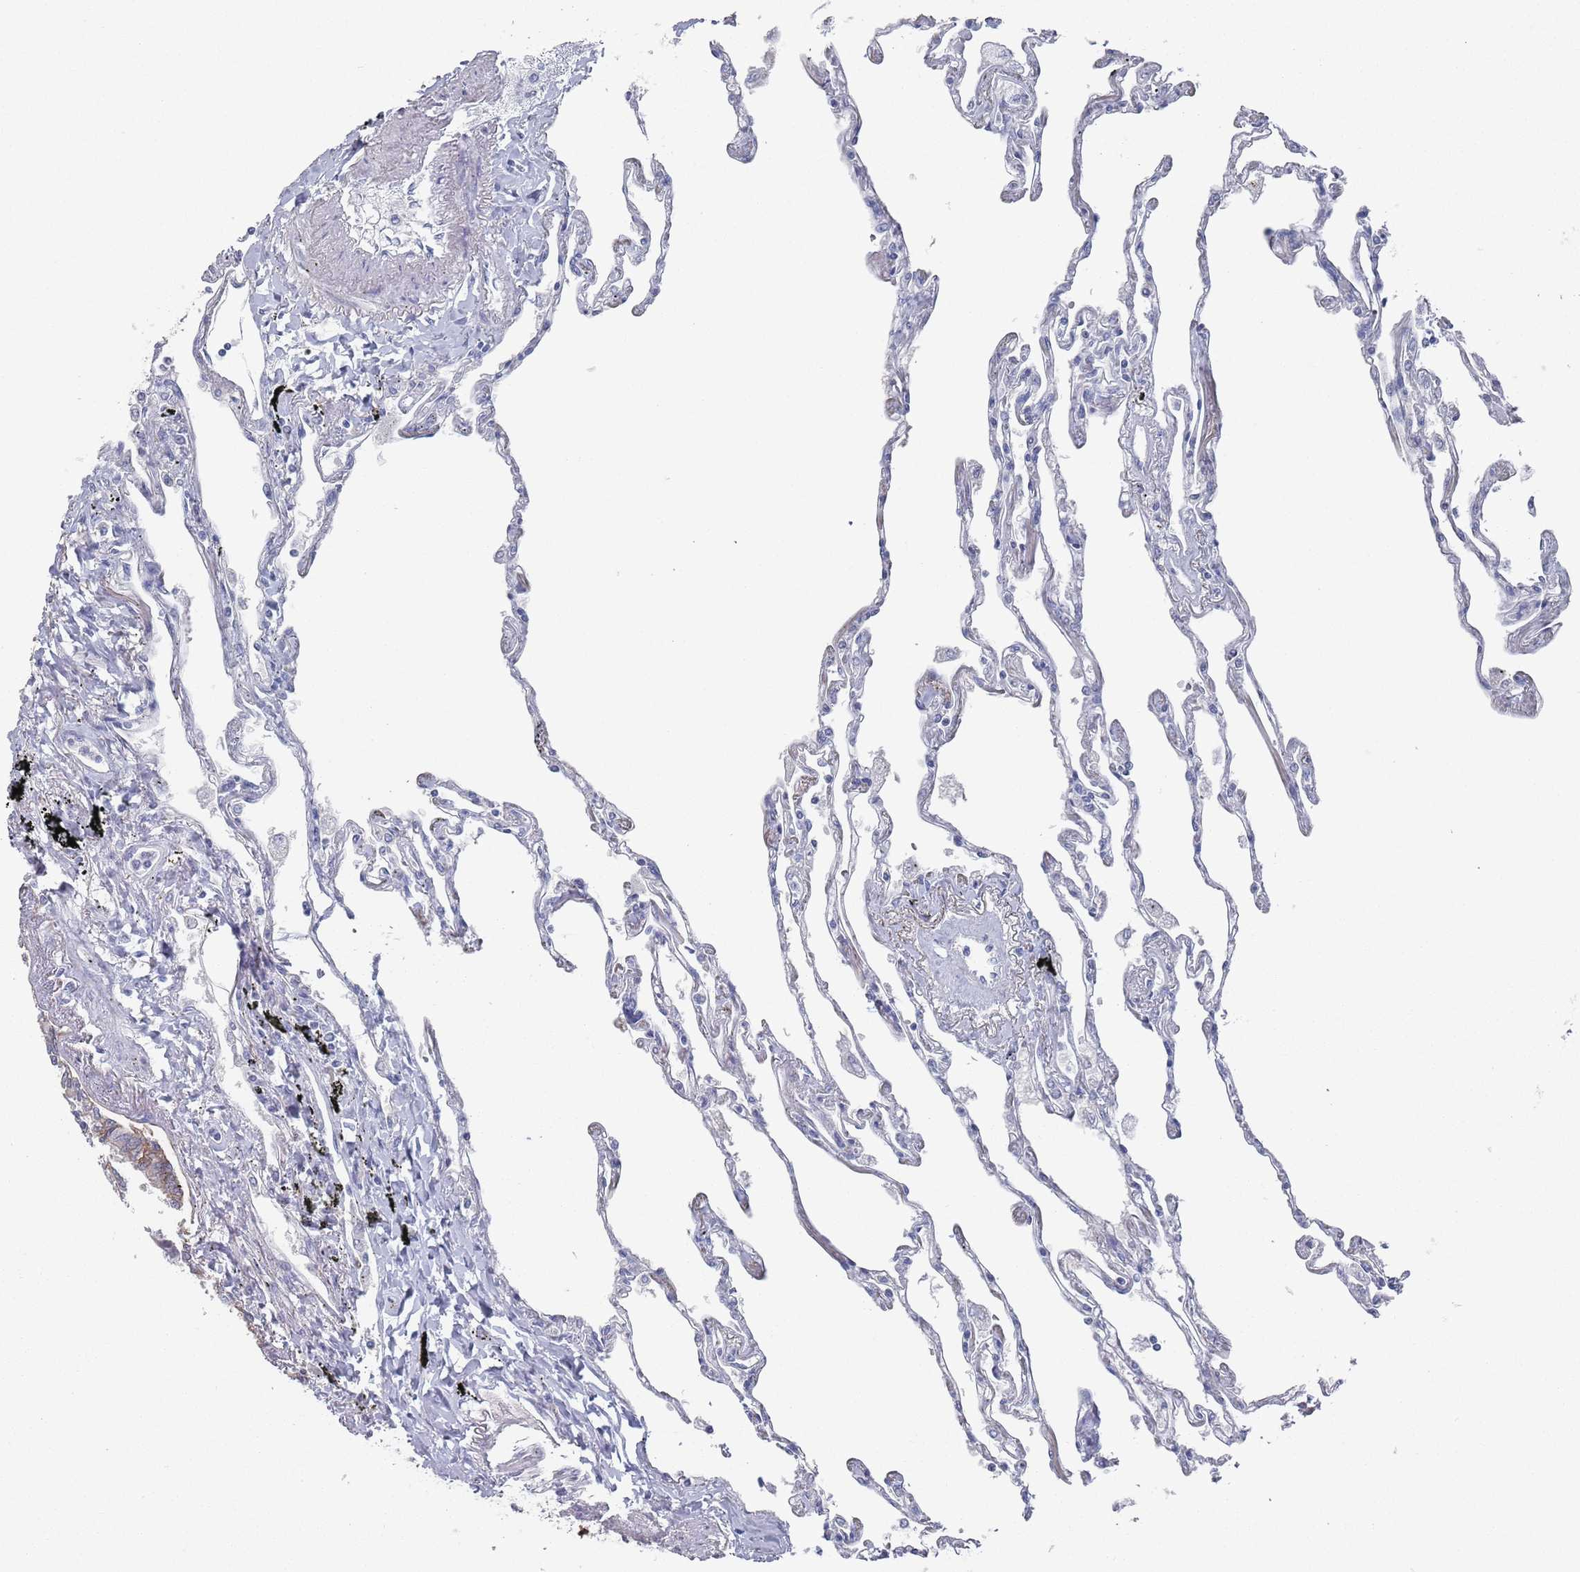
{"staining": {"intensity": "negative", "quantity": "none", "location": "none"}, "tissue": "lung", "cell_type": "Alveolar cells", "image_type": "normal", "snomed": [{"axis": "morphology", "description": "Normal tissue, NOS"}, {"axis": "topography", "description": "Lung"}], "caption": "Lung was stained to show a protein in brown. There is no significant positivity in alveolar cells.", "gene": "PROM2", "patient": {"sex": "female", "age": 67}}